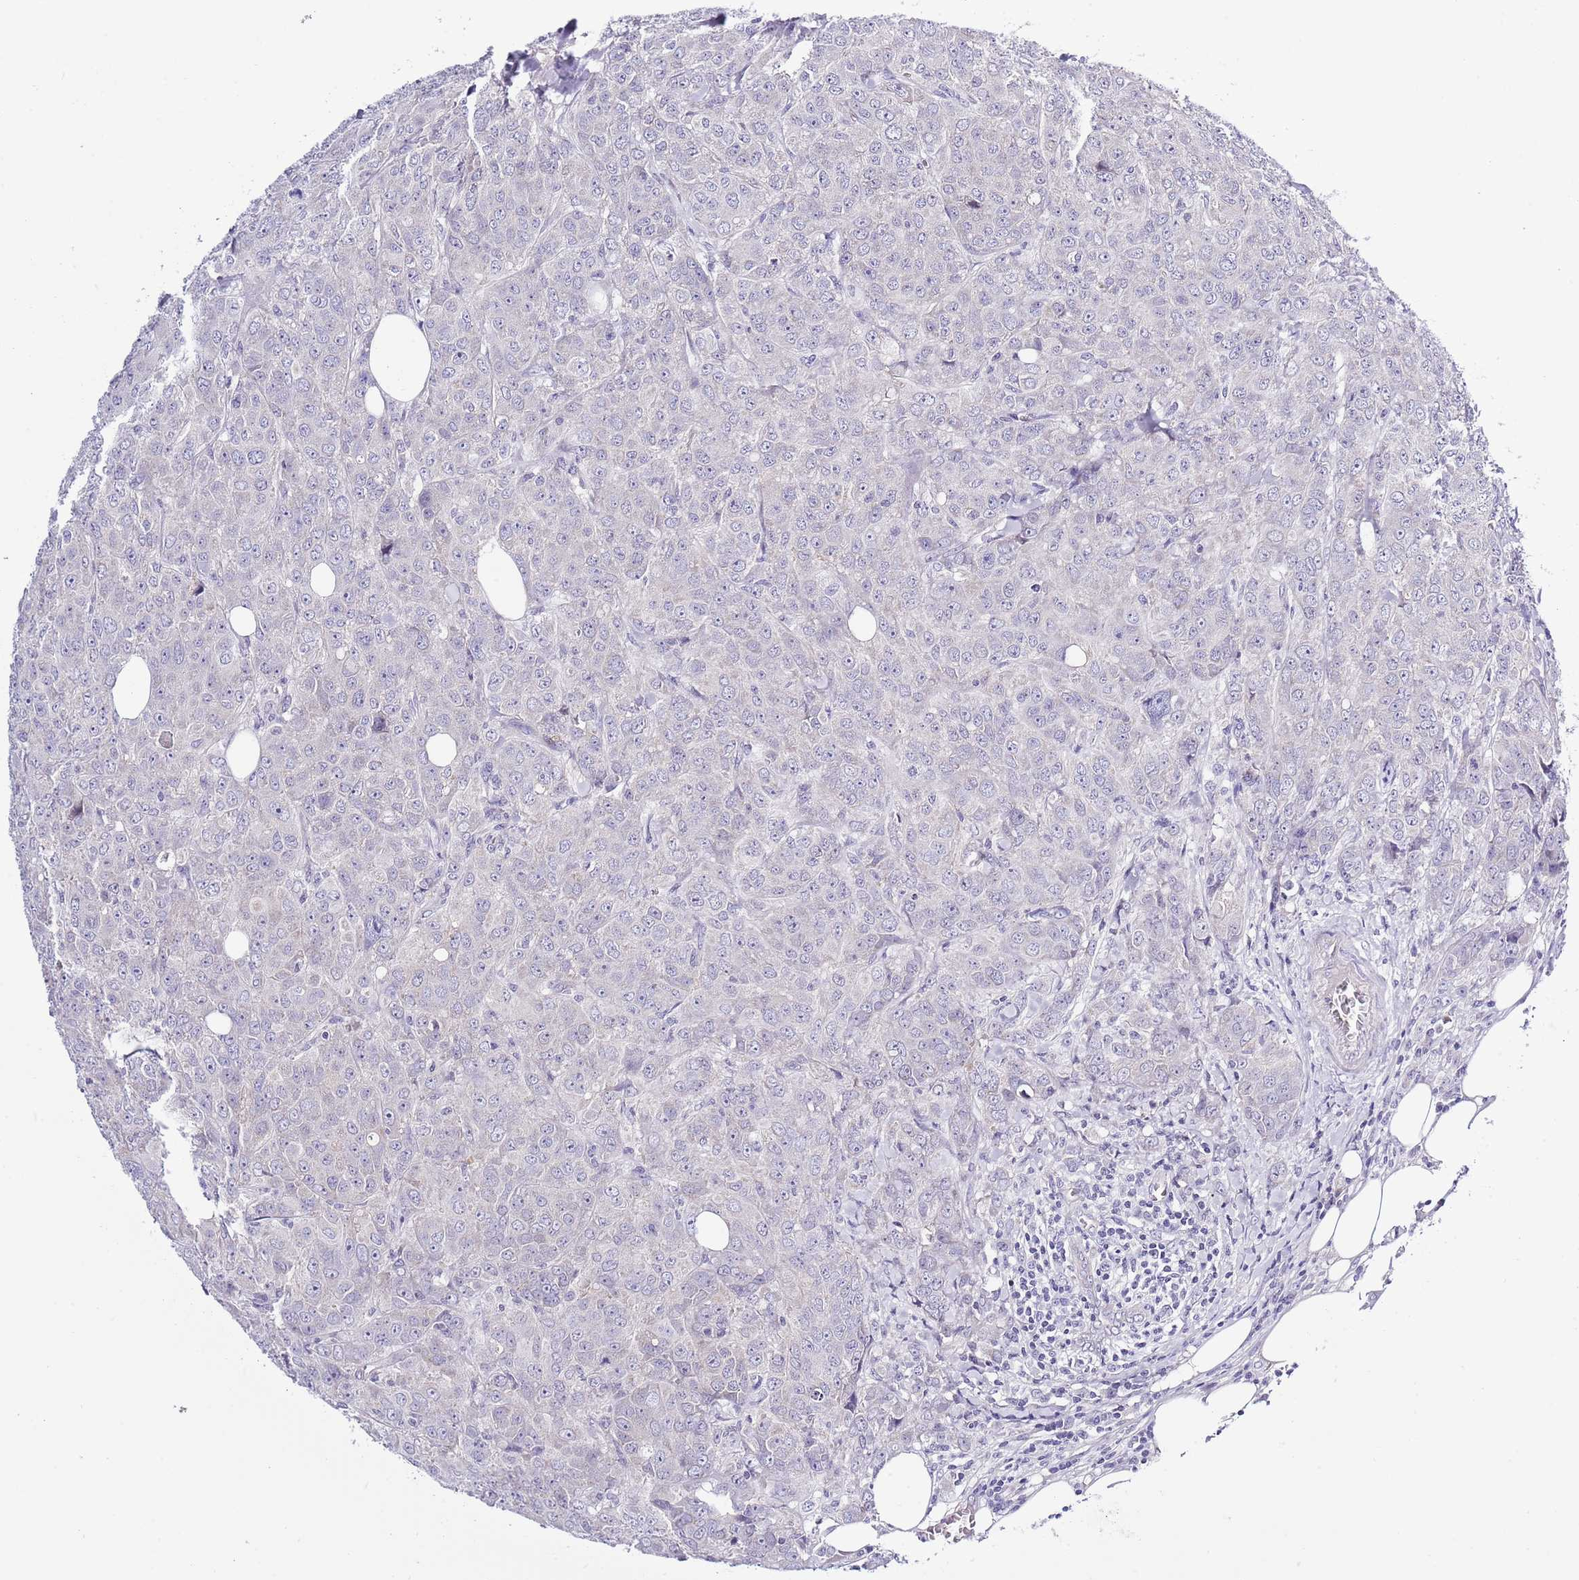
{"staining": {"intensity": "negative", "quantity": "none", "location": "none"}, "tissue": "breast cancer", "cell_type": "Tumor cells", "image_type": "cancer", "snomed": [{"axis": "morphology", "description": "Duct carcinoma"}, {"axis": "topography", "description": "Breast"}], "caption": "This is an immunohistochemistry image of breast cancer. There is no staining in tumor cells.", "gene": "NET1", "patient": {"sex": "female", "age": 43}}